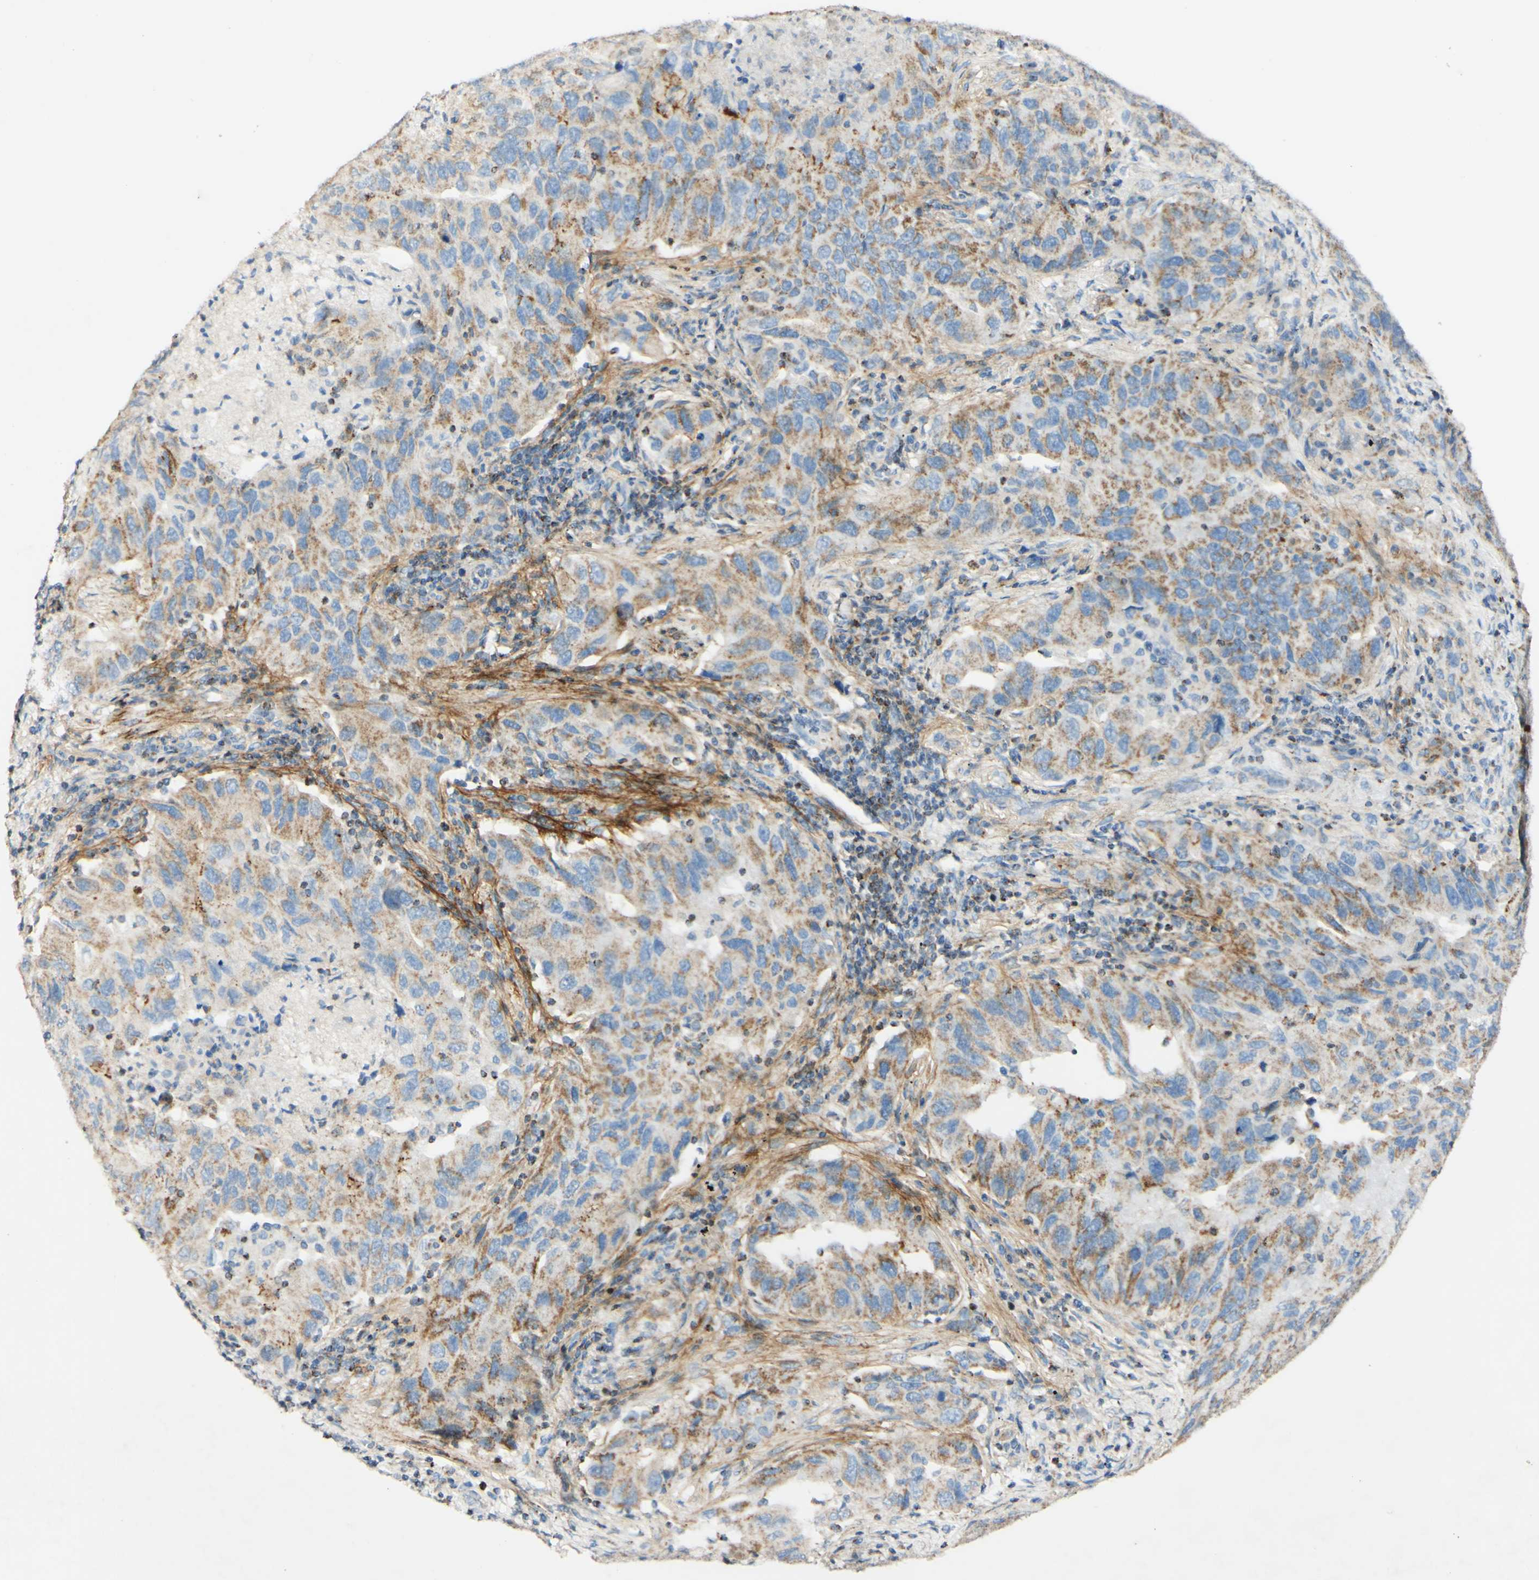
{"staining": {"intensity": "weak", "quantity": ">75%", "location": "cytoplasmic/membranous"}, "tissue": "lung cancer", "cell_type": "Tumor cells", "image_type": "cancer", "snomed": [{"axis": "morphology", "description": "Adenocarcinoma, NOS"}, {"axis": "topography", "description": "Lung"}], "caption": "Brown immunohistochemical staining in human lung cancer (adenocarcinoma) reveals weak cytoplasmic/membranous staining in approximately >75% of tumor cells.", "gene": "OXCT1", "patient": {"sex": "female", "age": 65}}